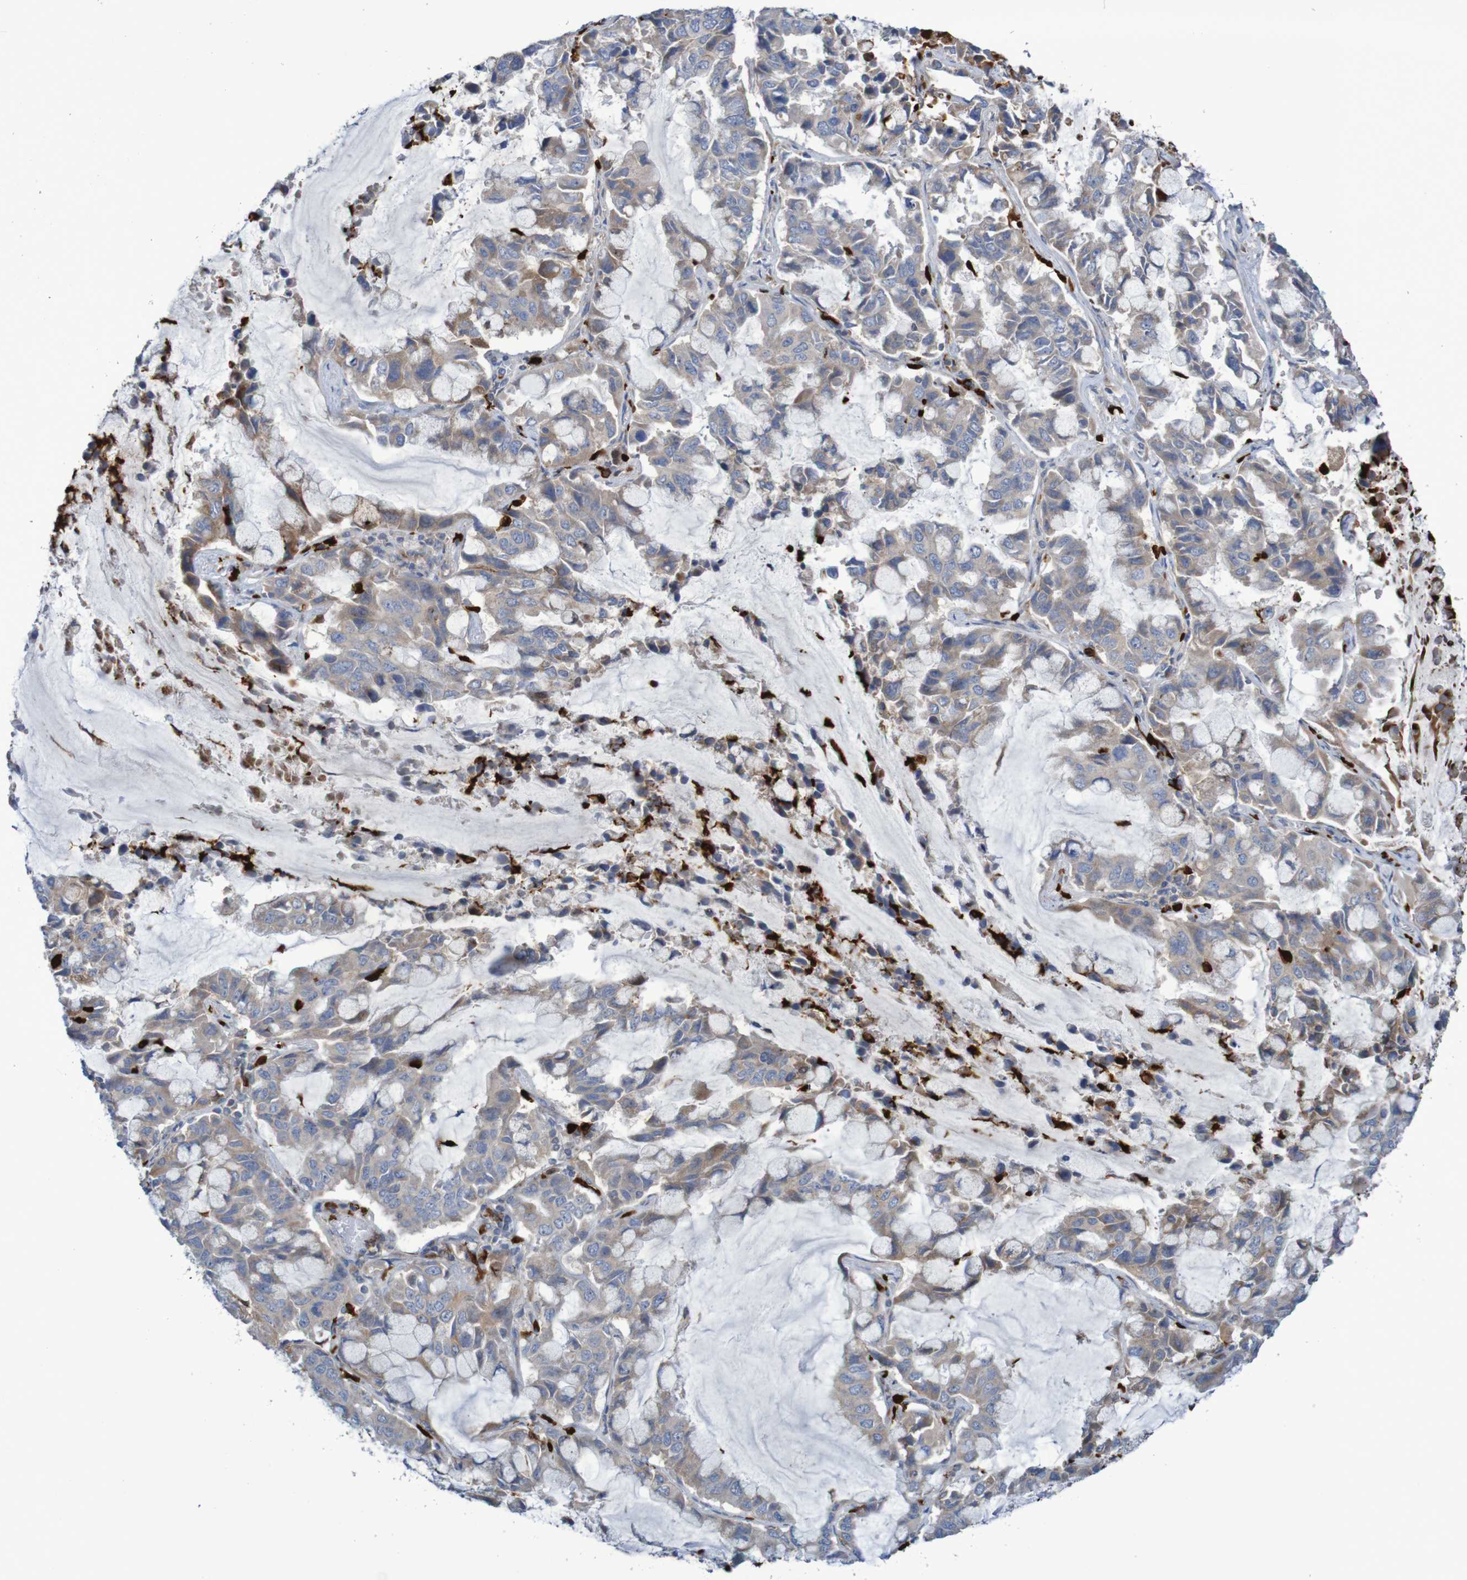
{"staining": {"intensity": "weak", "quantity": "25%-75%", "location": "cytoplasmic/membranous"}, "tissue": "lung cancer", "cell_type": "Tumor cells", "image_type": "cancer", "snomed": [{"axis": "morphology", "description": "Adenocarcinoma, NOS"}, {"axis": "topography", "description": "Lung"}], "caption": "Adenocarcinoma (lung) tissue displays weak cytoplasmic/membranous expression in approximately 25%-75% of tumor cells", "gene": "PARP4", "patient": {"sex": "male", "age": 64}}